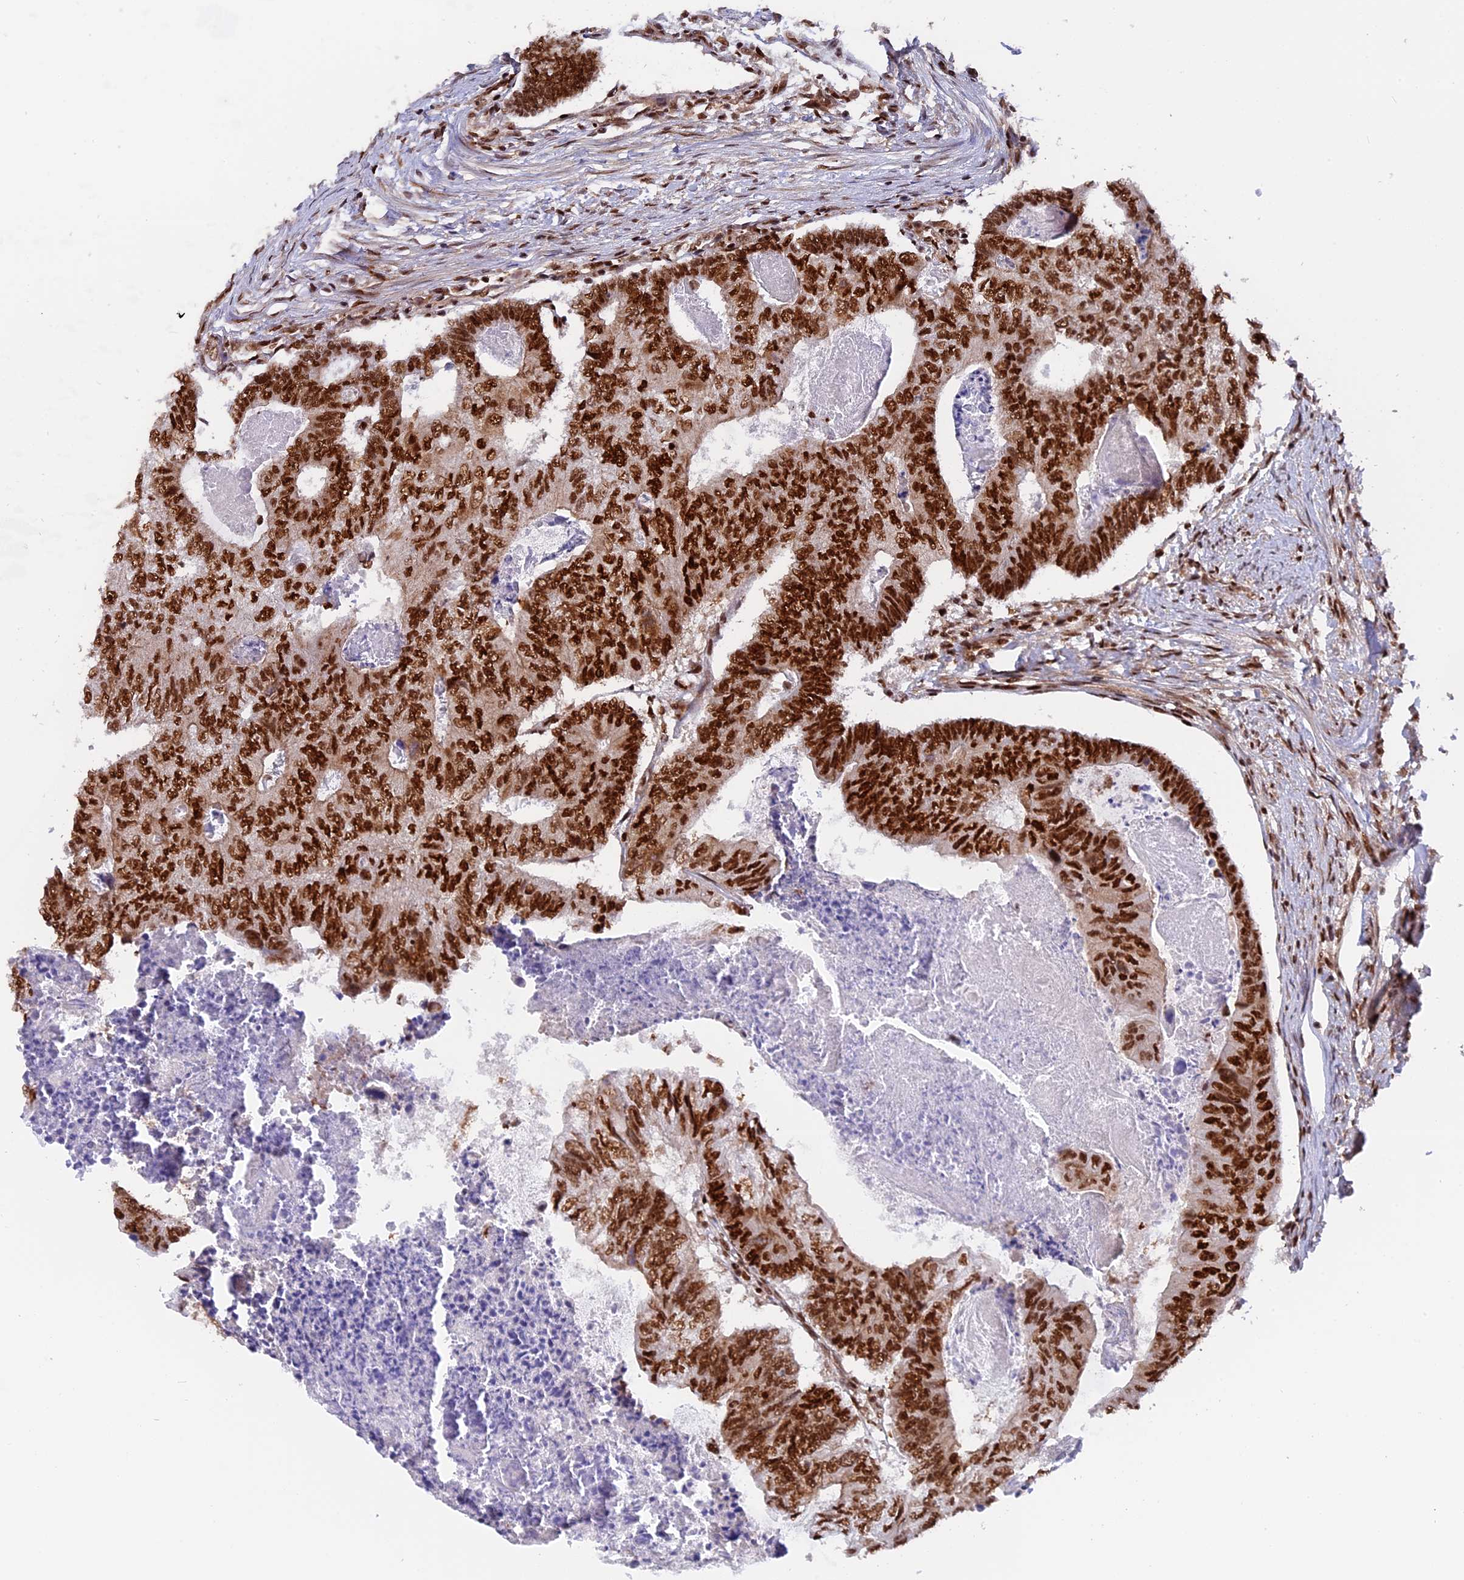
{"staining": {"intensity": "strong", "quantity": ">75%", "location": "nuclear"}, "tissue": "colorectal cancer", "cell_type": "Tumor cells", "image_type": "cancer", "snomed": [{"axis": "morphology", "description": "Adenocarcinoma, NOS"}, {"axis": "topography", "description": "Colon"}], "caption": "Colorectal cancer stained with IHC shows strong nuclear expression in approximately >75% of tumor cells.", "gene": "RAMAC", "patient": {"sex": "female", "age": 67}}